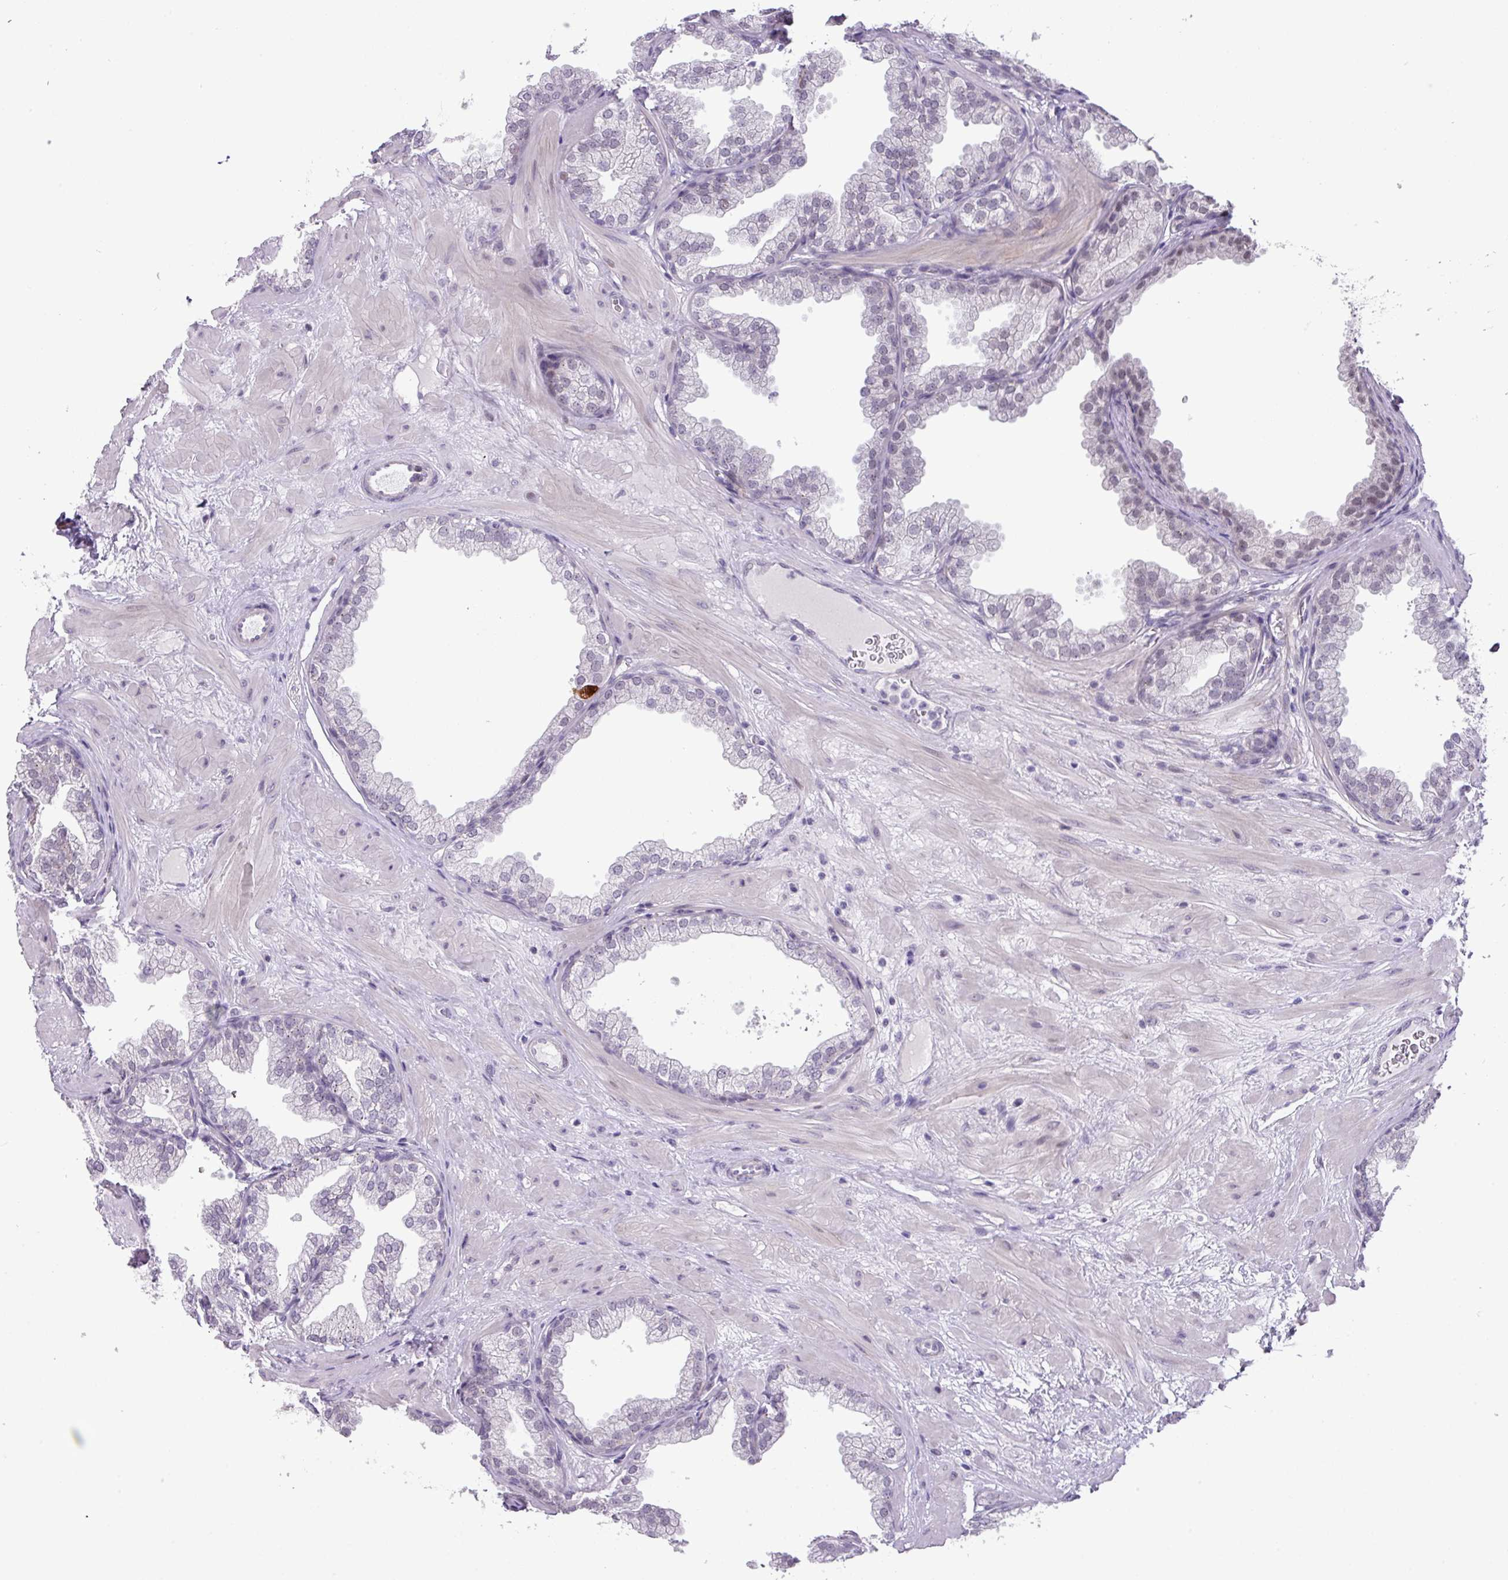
{"staining": {"intensity": "negative", "quantity": "none", "location": "none"}, "tissue": "prostate", "cell_type": "Glandular cells", "image_type": "normal", "snomed": [{"axis": "morphology", "description": "Normal tissue, NOS"}, {"axis": "topography", "description": "Prostate"}], "caption": "An image of human prostate is negative for staining in glandular cells. Brightfield microscopy of immunohistochemistry (IHC) stained with DAB (3,3'-diaminobenzidine) (brown) and hematoxylin (blue), captured at high magnification.", "gene": "ANKRD13B", "patient": {"sex": "male", "age": 37}}